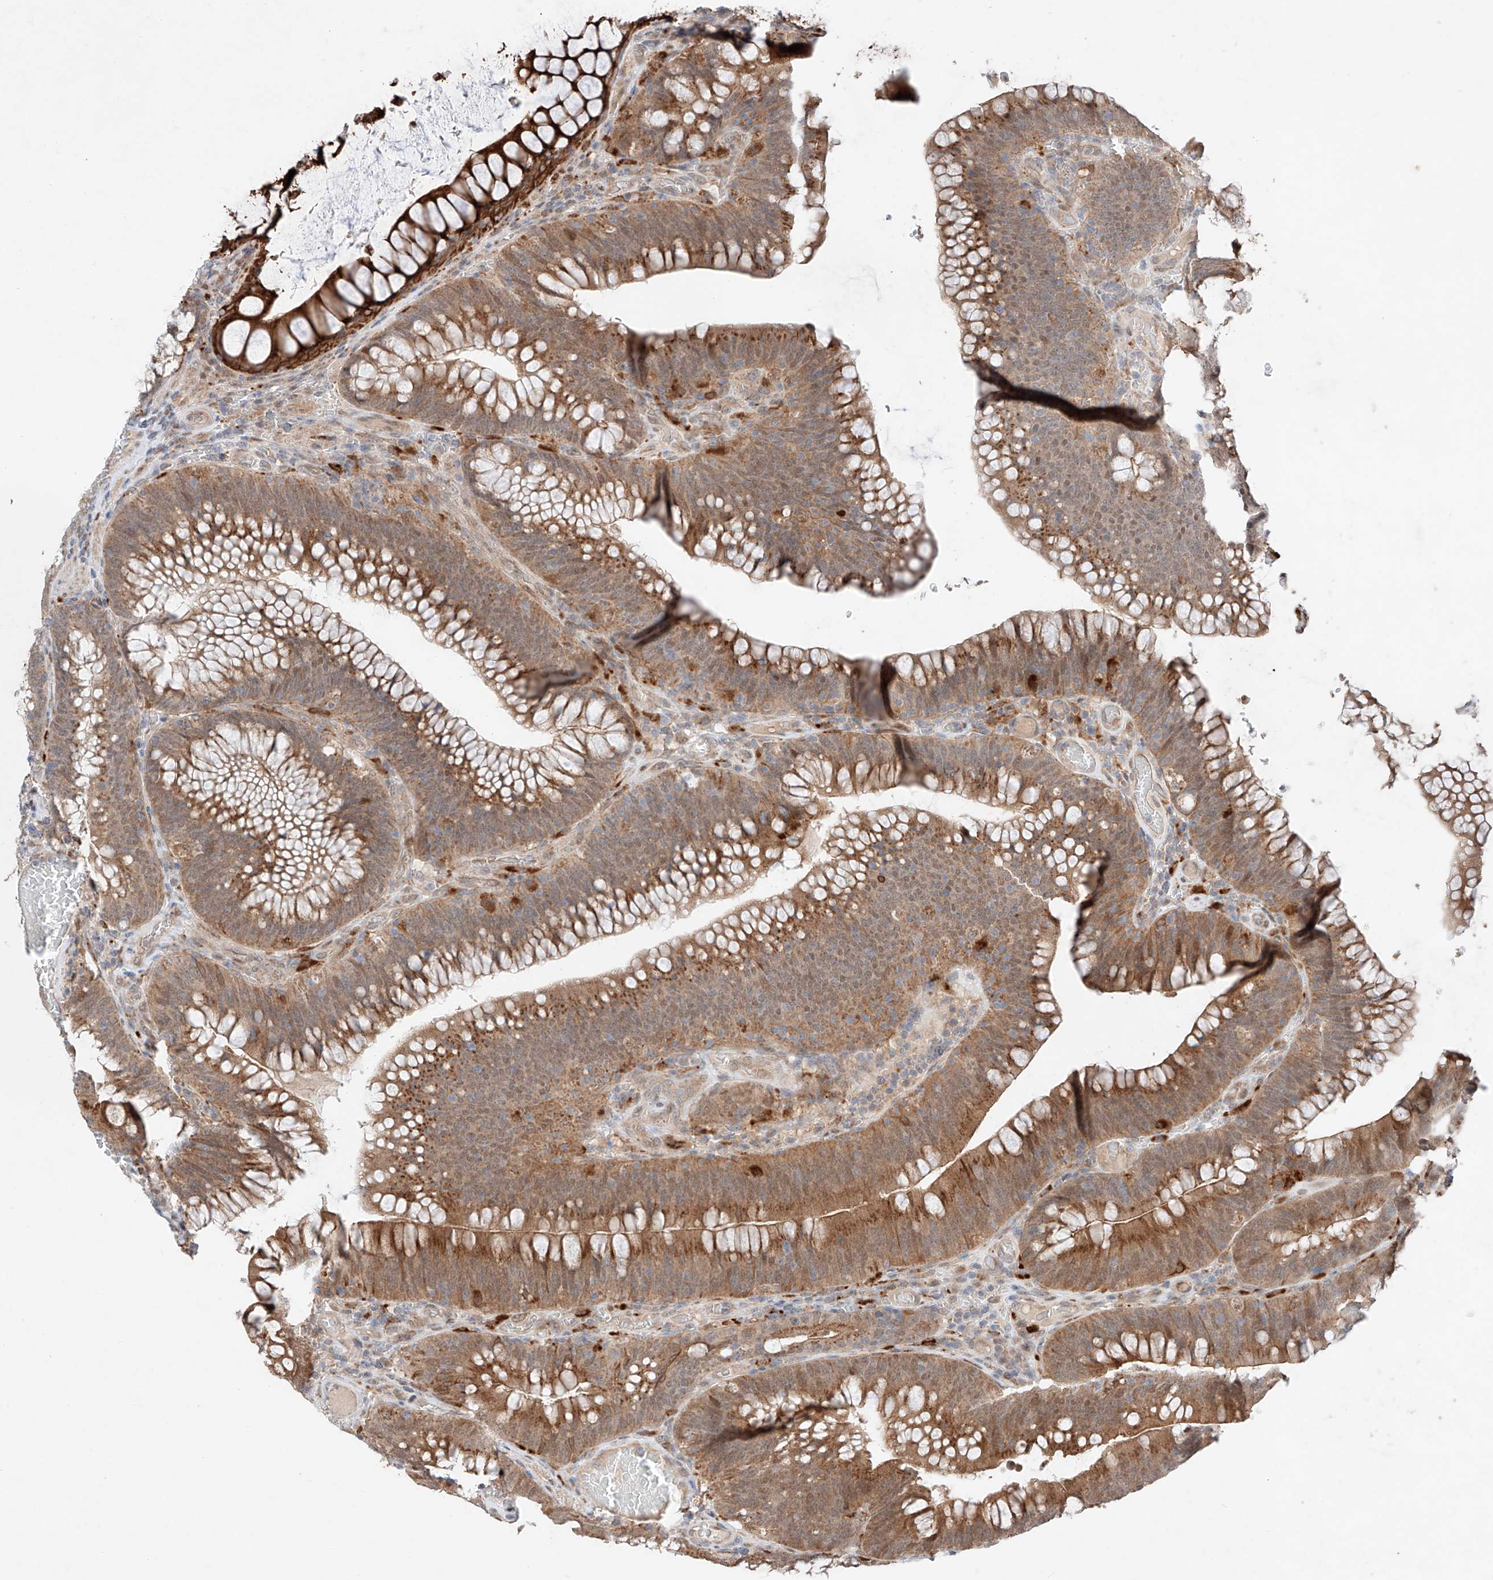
{"staining": {"intensity": "moderate", "quantity": ">75%", "location": "cytoplasmic/membranous"}, "tissue": "colorectal cancer", "cell_type": "Tumor cells", "image_type": "cancer", "snomed": [{"axis": "morphology", "description": "Normal tissue, NOS"}, {"axis": "topography", "description": "Colon"}], "caption": "A brown stain shows moderate cytoplasmic/membranous positivity of a protein in colorectal cancer tumor cells.", "gene": "GCNT1", "patient": {"sex": "female", "age": 82}}